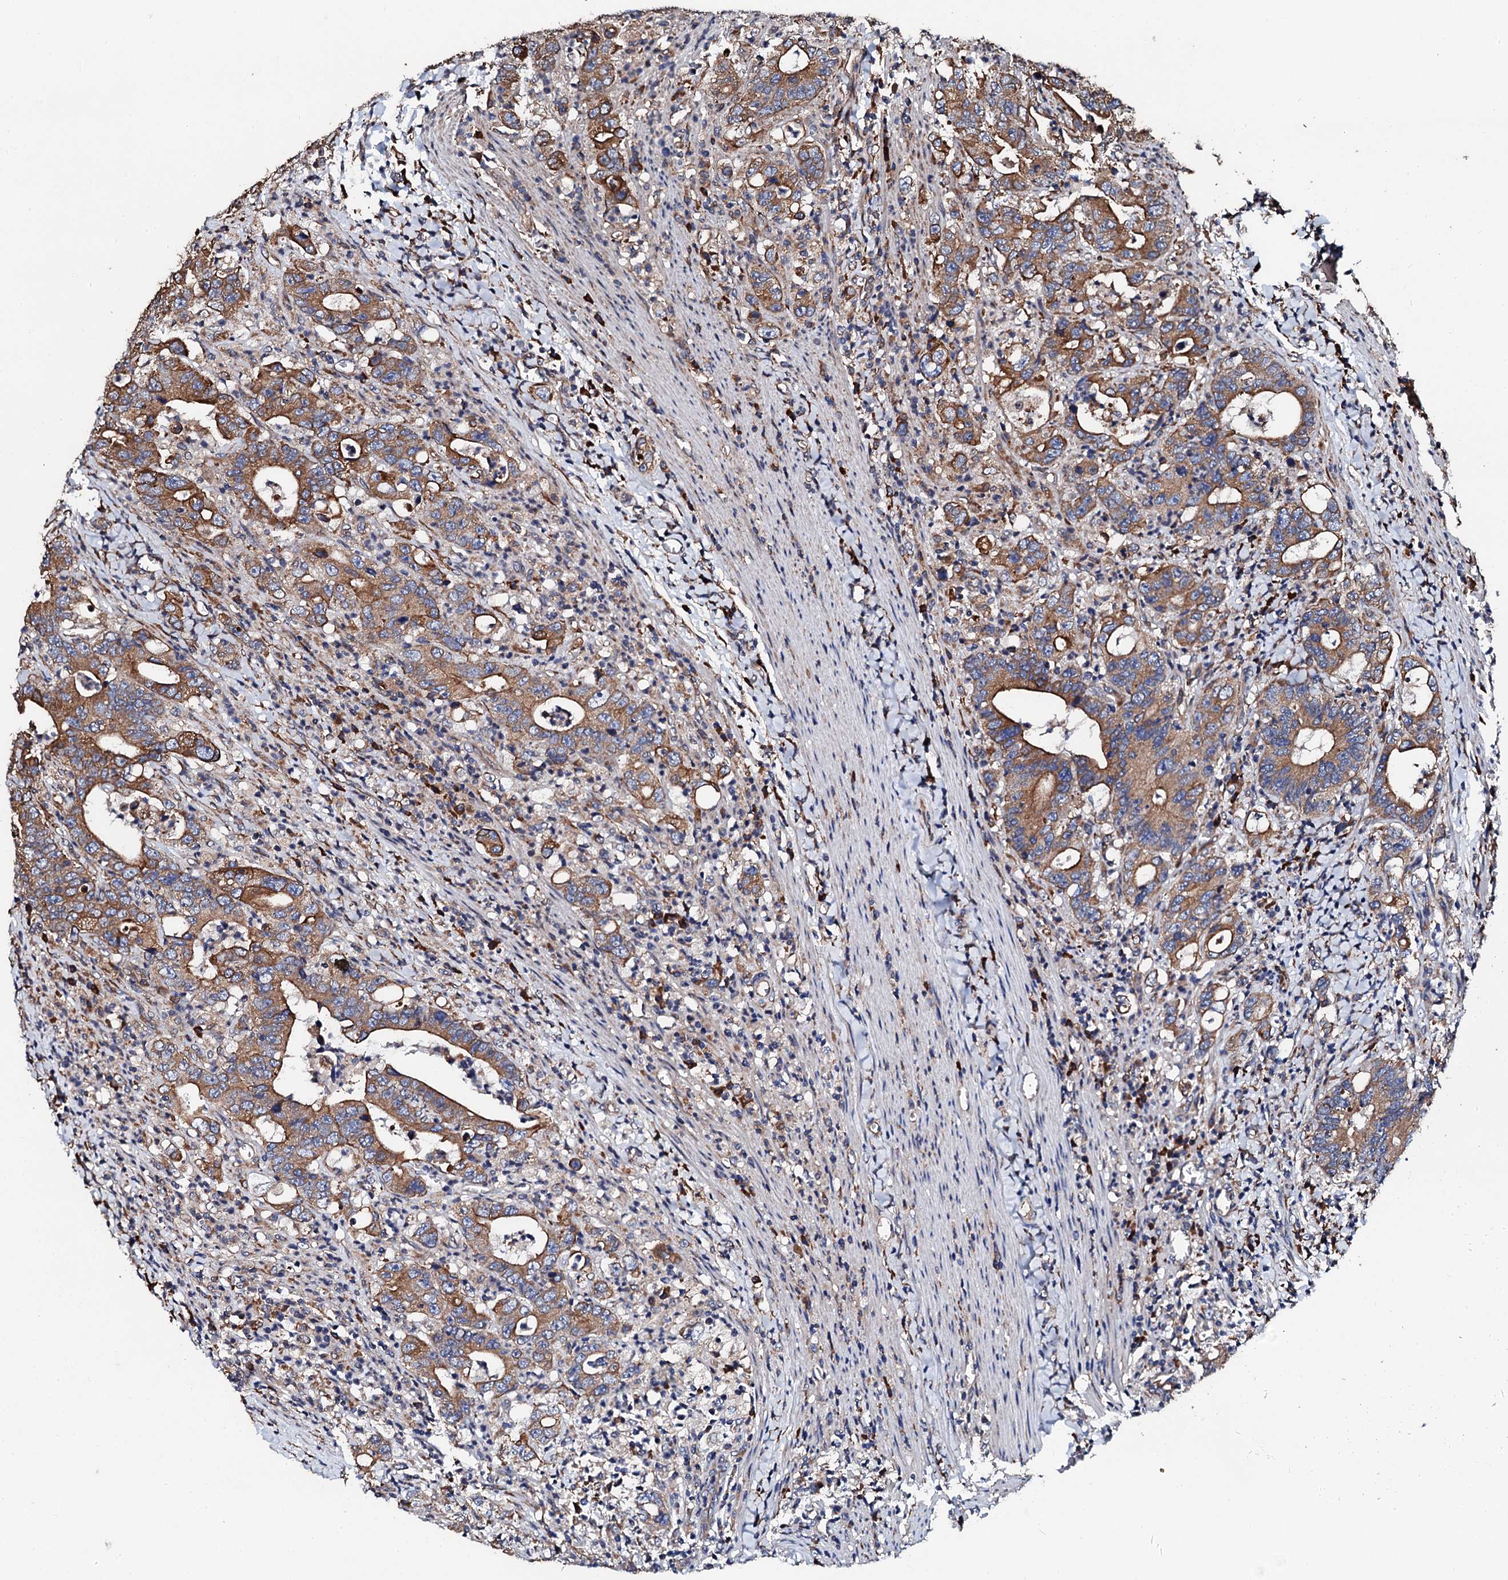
{"staining": {"intensity": "moderate", "quantity": ">75%", "location": "cytoplasmic/membranous"}, "tissue": "colorectal cancer", "cell_type": "Tumor cells", "image_type": "cancer", "snomed": [{"axis": "morphology", "description": "Adenocarcinoma, NOS"}, {"axis": "topography", "description": "Colon"}], "caption": "Approximately >75% of tumor cells in human adenocarcinoma (colorectal) demonstrate moderate cytoplasmic/membranous protein positivity as visualized by brown immunohistochemical staining.", "gene": "CKAP5", "patient": {"sex": "female", "age": 75}}